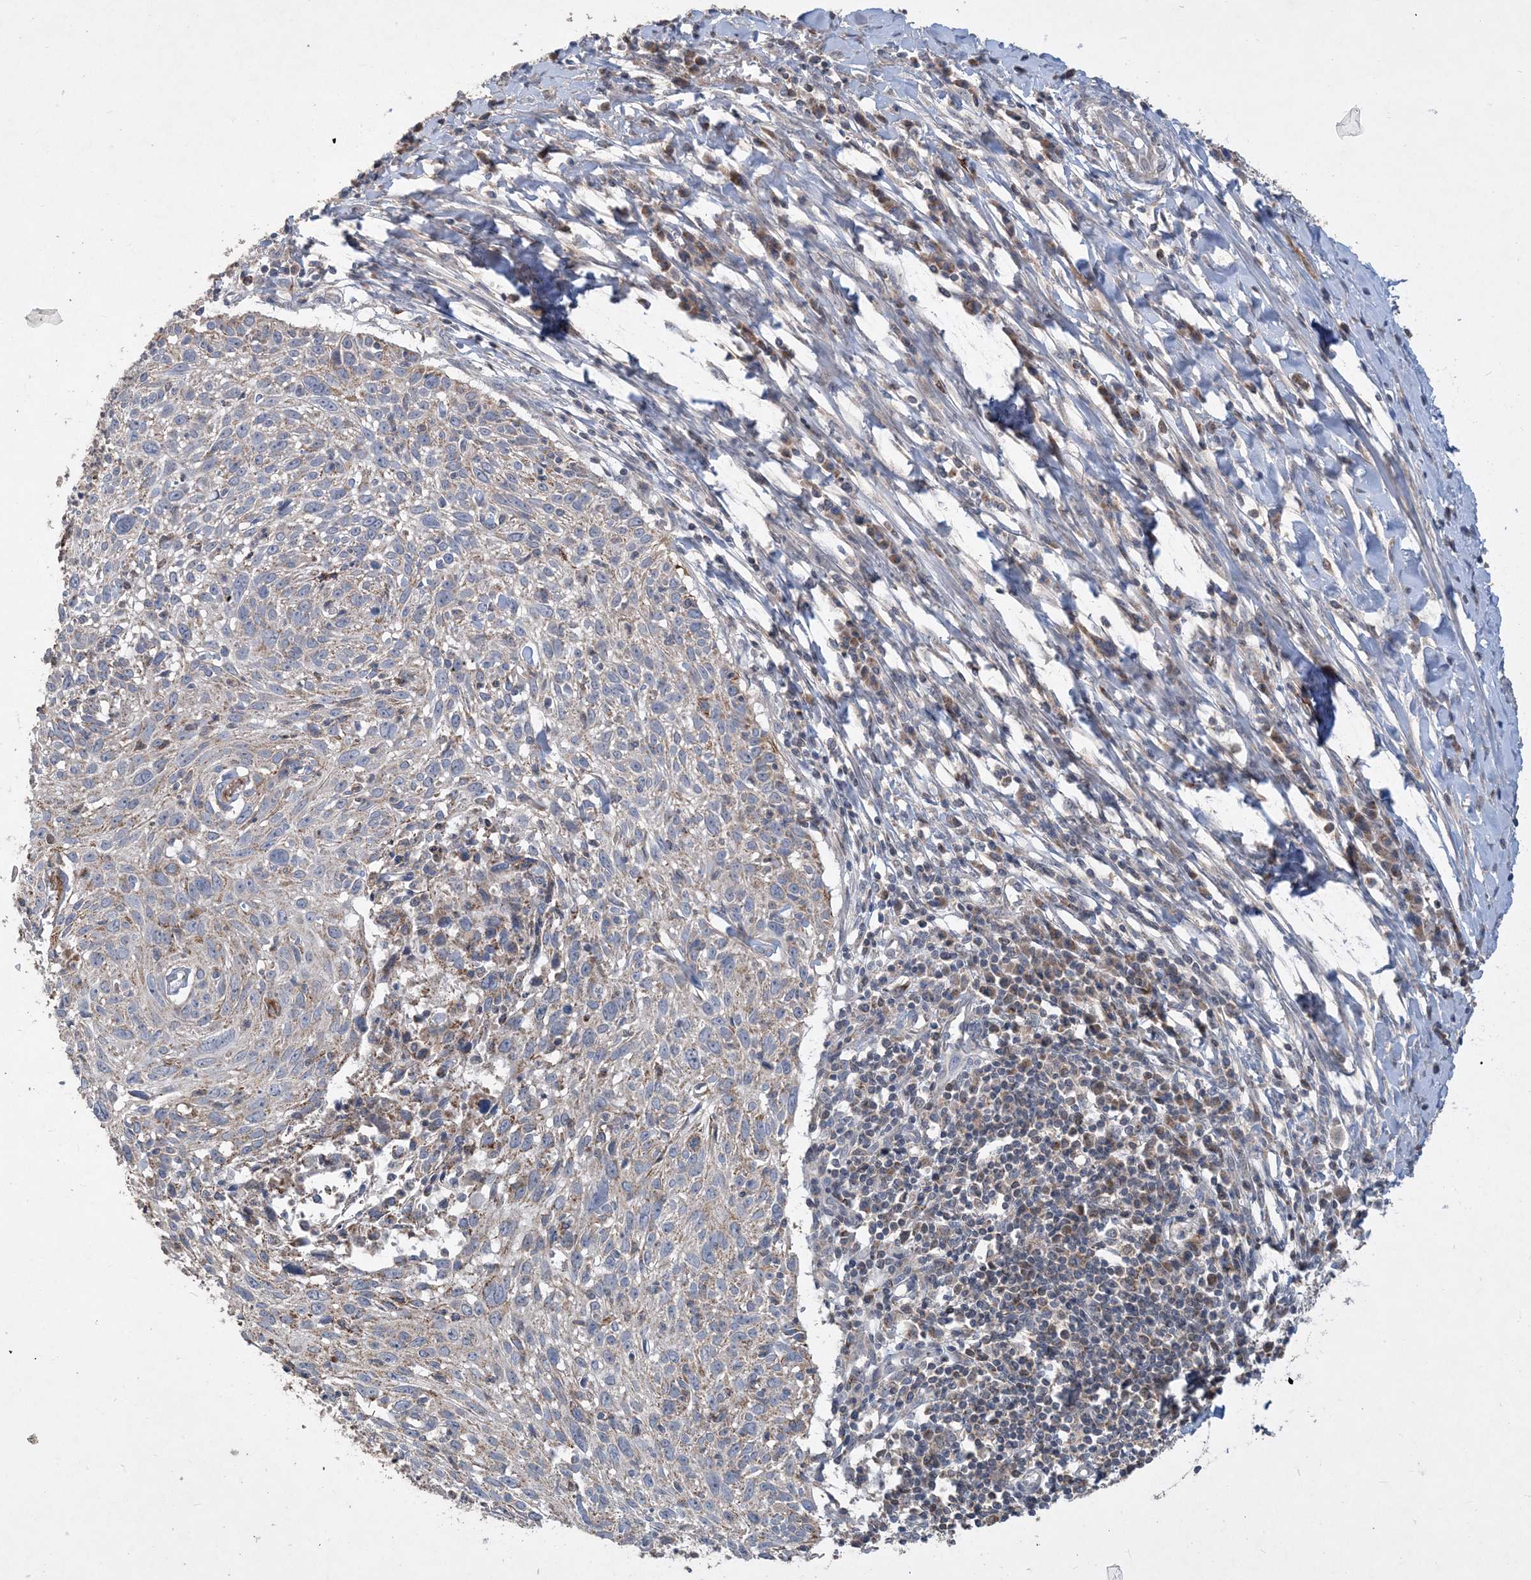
{"staining": {"intensity": "weak", "quantity": "25%-75%", "location": "cytoplasmic/membranous"}, "tissue": "cervical cancer", "cell_type": "Tumor cells", "image_type": "cancer", "snomed": [{"axis": "morphology", "description": "Squamous cell carcinoma, NOS"}, {"axis": "topography", "description": "Cervix"}], "caption": "An image of squamous cell carcinoma (cervical) stained for a protein displays weak cytoplasmic/membranous brown staining in tumor cells.", "gene": "ECHDC1", "patient": {"sex": "female", "age": 51}}